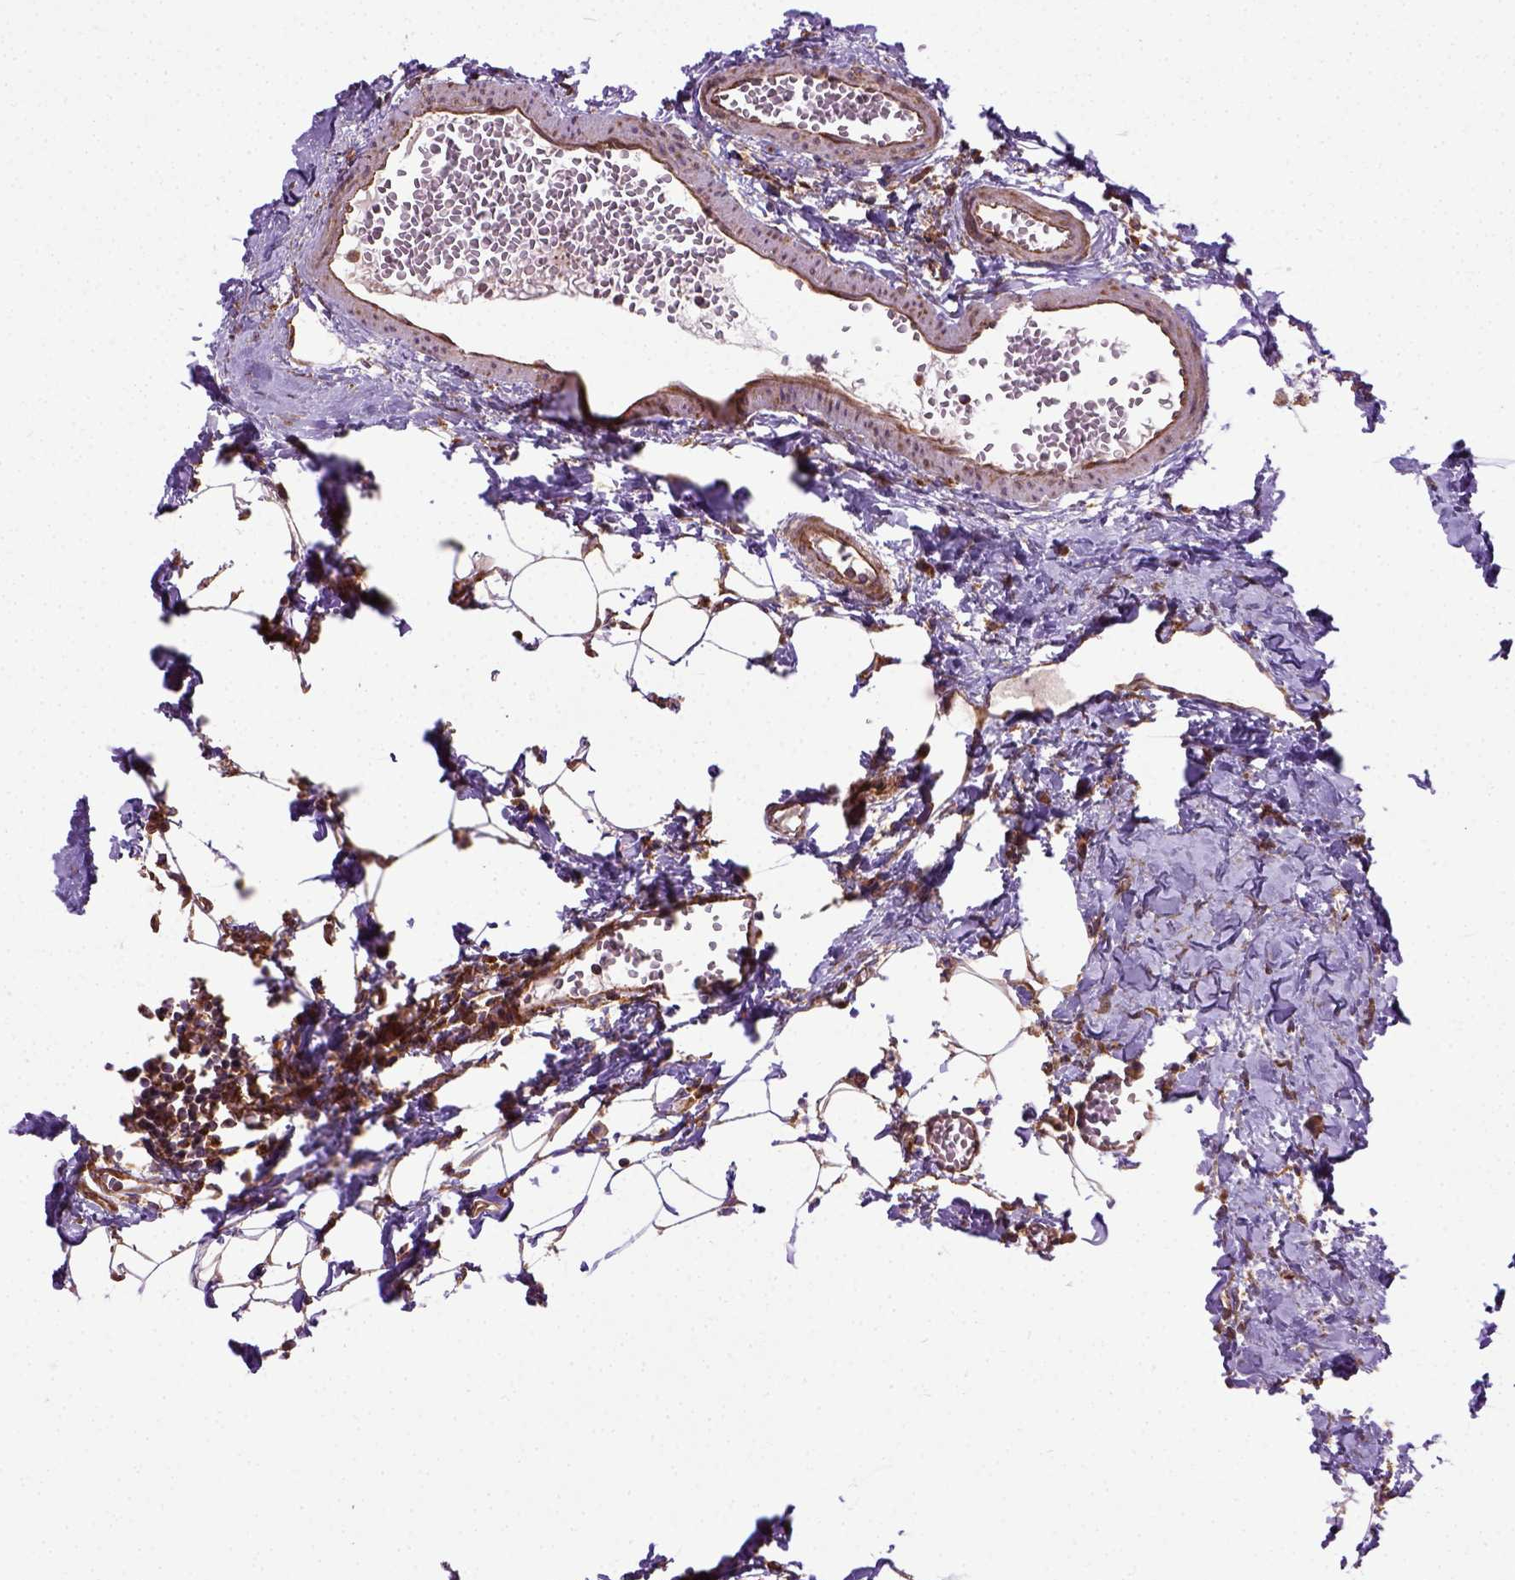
{"staining": {"intensity": "strong", "quantity": ">75%", "location": "cytoplasmic/membranous"}, "tissue": "breast cancer", "cell_type": "Tumor cells", "image_type": "cancer", "snomed": [{"axis": "morphology", "description": "Duct carcinoma"}, {"axis": "topography", "description": "Breast"}], "caption": "This micrograph exhibits immunohistochemistry staining of breast cancer (intraductal carcinoma), with high strong cytoplasmic/membranous positivity in about >75% of tumor cells.", "gene": "CAPRIN1", "patient": {"sex": "female", "age": 38}}